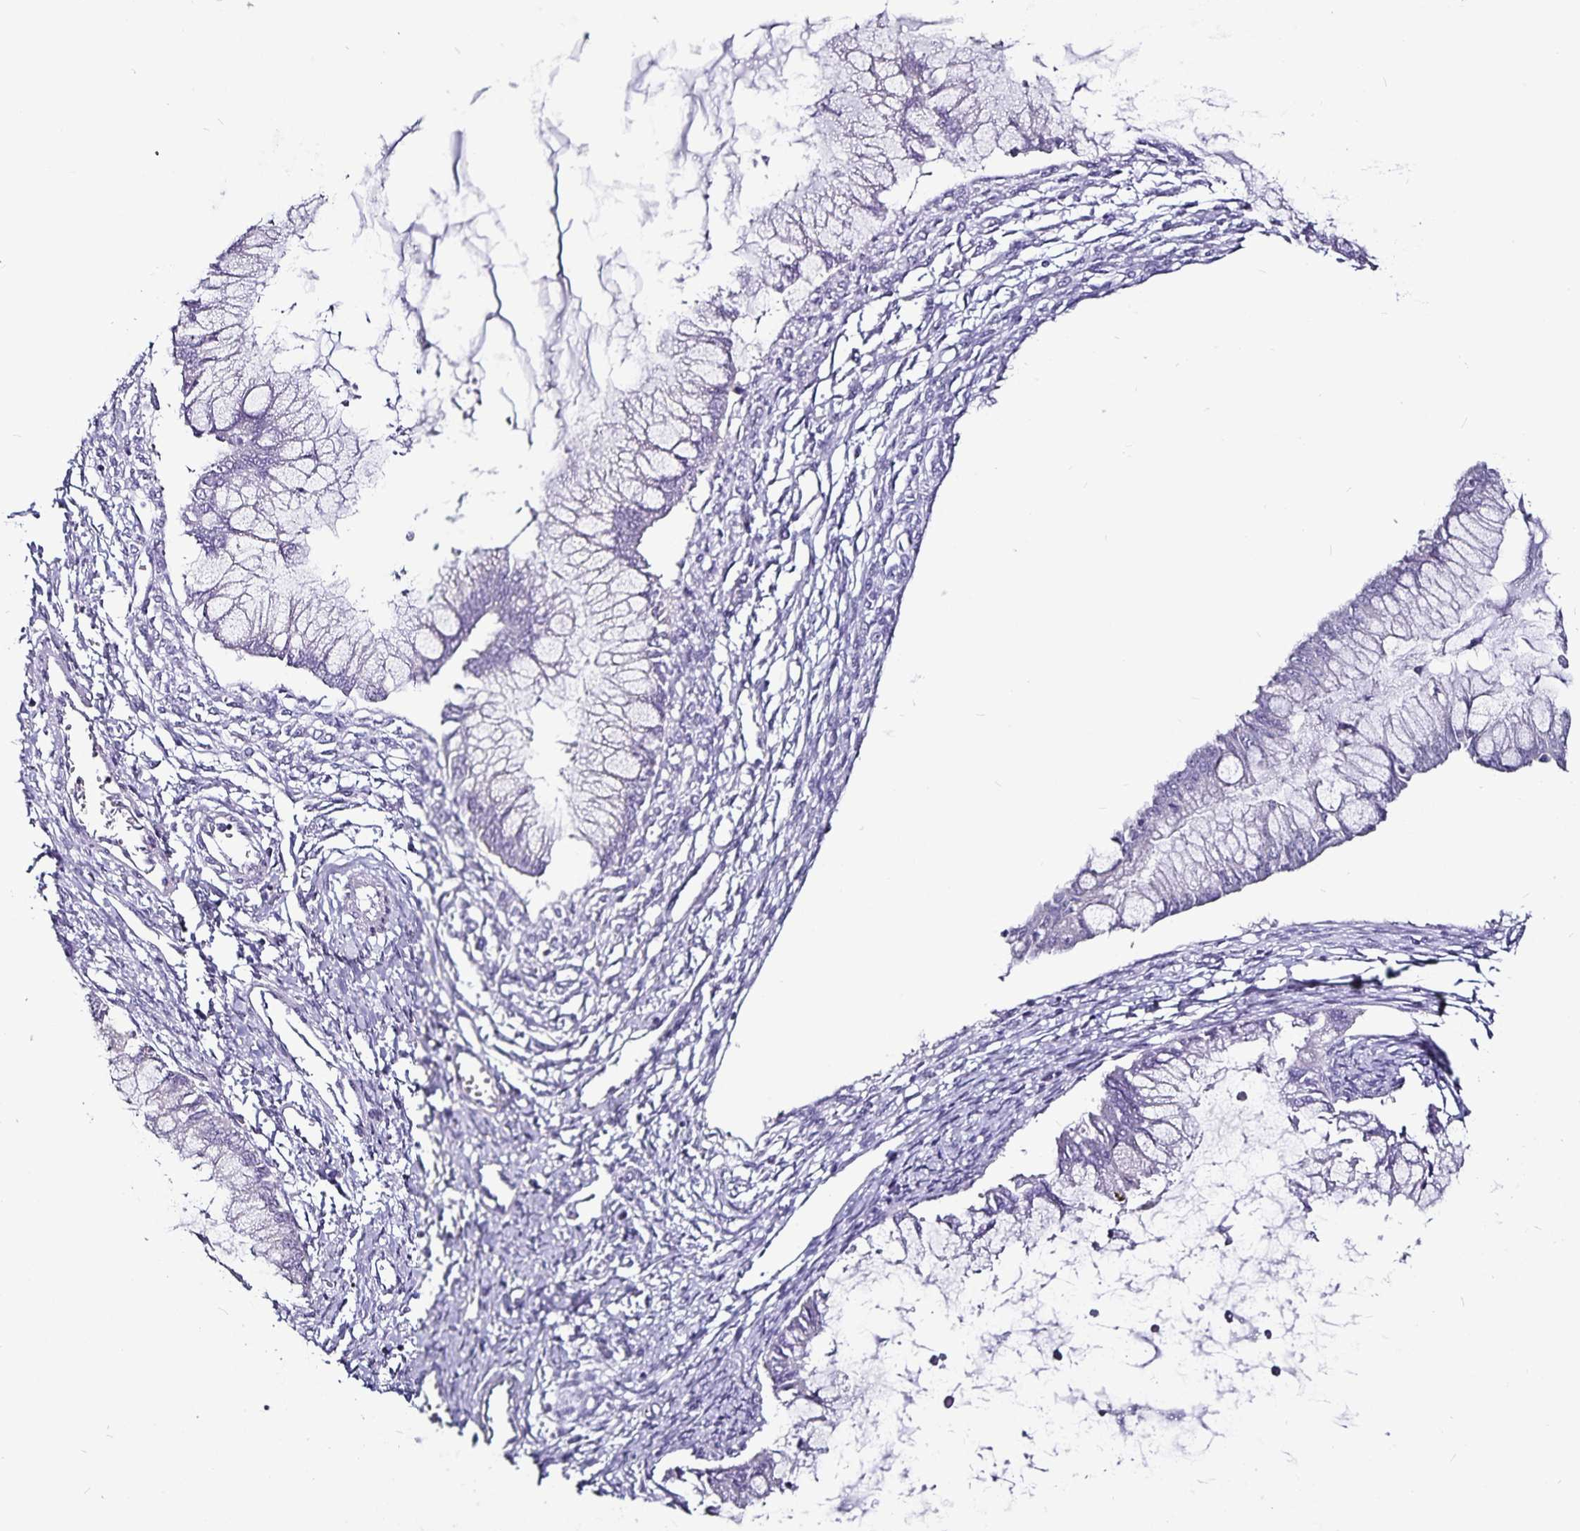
{"staining": {"intensity": "negative", "quantity": "none", "location": "none"}, "tissue": "ovarian cancer", "cell_type": "Tumor cells", "image_type": "cancer", "snomed": [{"axis": "morphology", "description": "Cystadenocarcinoma, mucinous, NOS"}, {"axis": "topography", "description": "Ovary"}], "caption": "Ovarian mucinous cystadenocarcinoma stained for a protein using immunohistochemistry (IHC) displays no positivity tumor cells.", "gene": "CA12", "patient": {"sex": "female", "age": 34}}